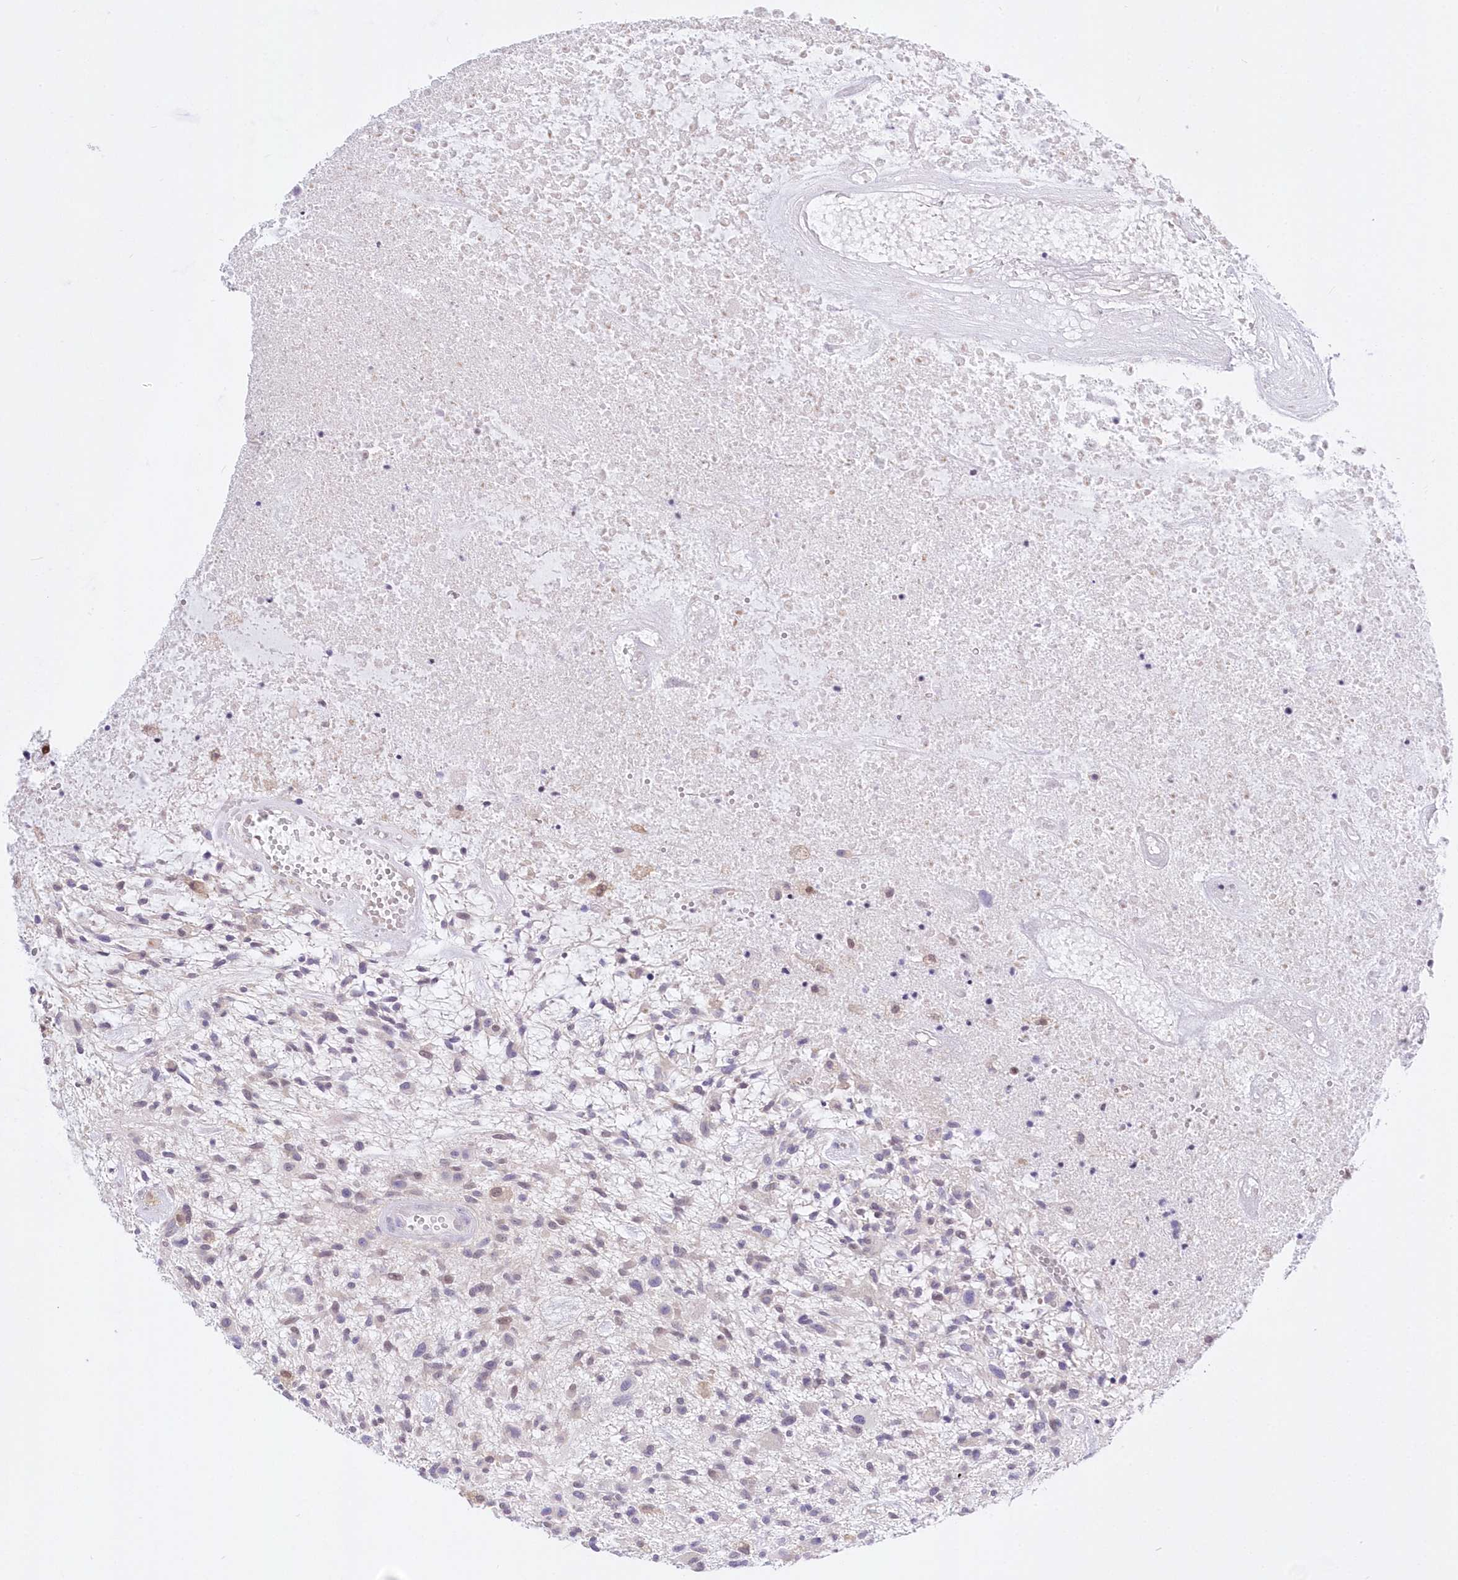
{"staining": {"intensity": "negative", "quantity": "none", "location": "none"}, "tissue": "glioma", "cell_type": "Tumor cells", "image_type": "cancer", "snomed": [{"axis": "morphology", "description": "Glioma, malignant, High grade"}, {"axis": "topography", "description": "Brain"}], "caption": "An immunohistochemistry (IHC) micrograph of glioma is shown. There is no staining in tumor cells of glioma.", "gene": "UBA6", "patient": {"sex": "male", "age": 47}}